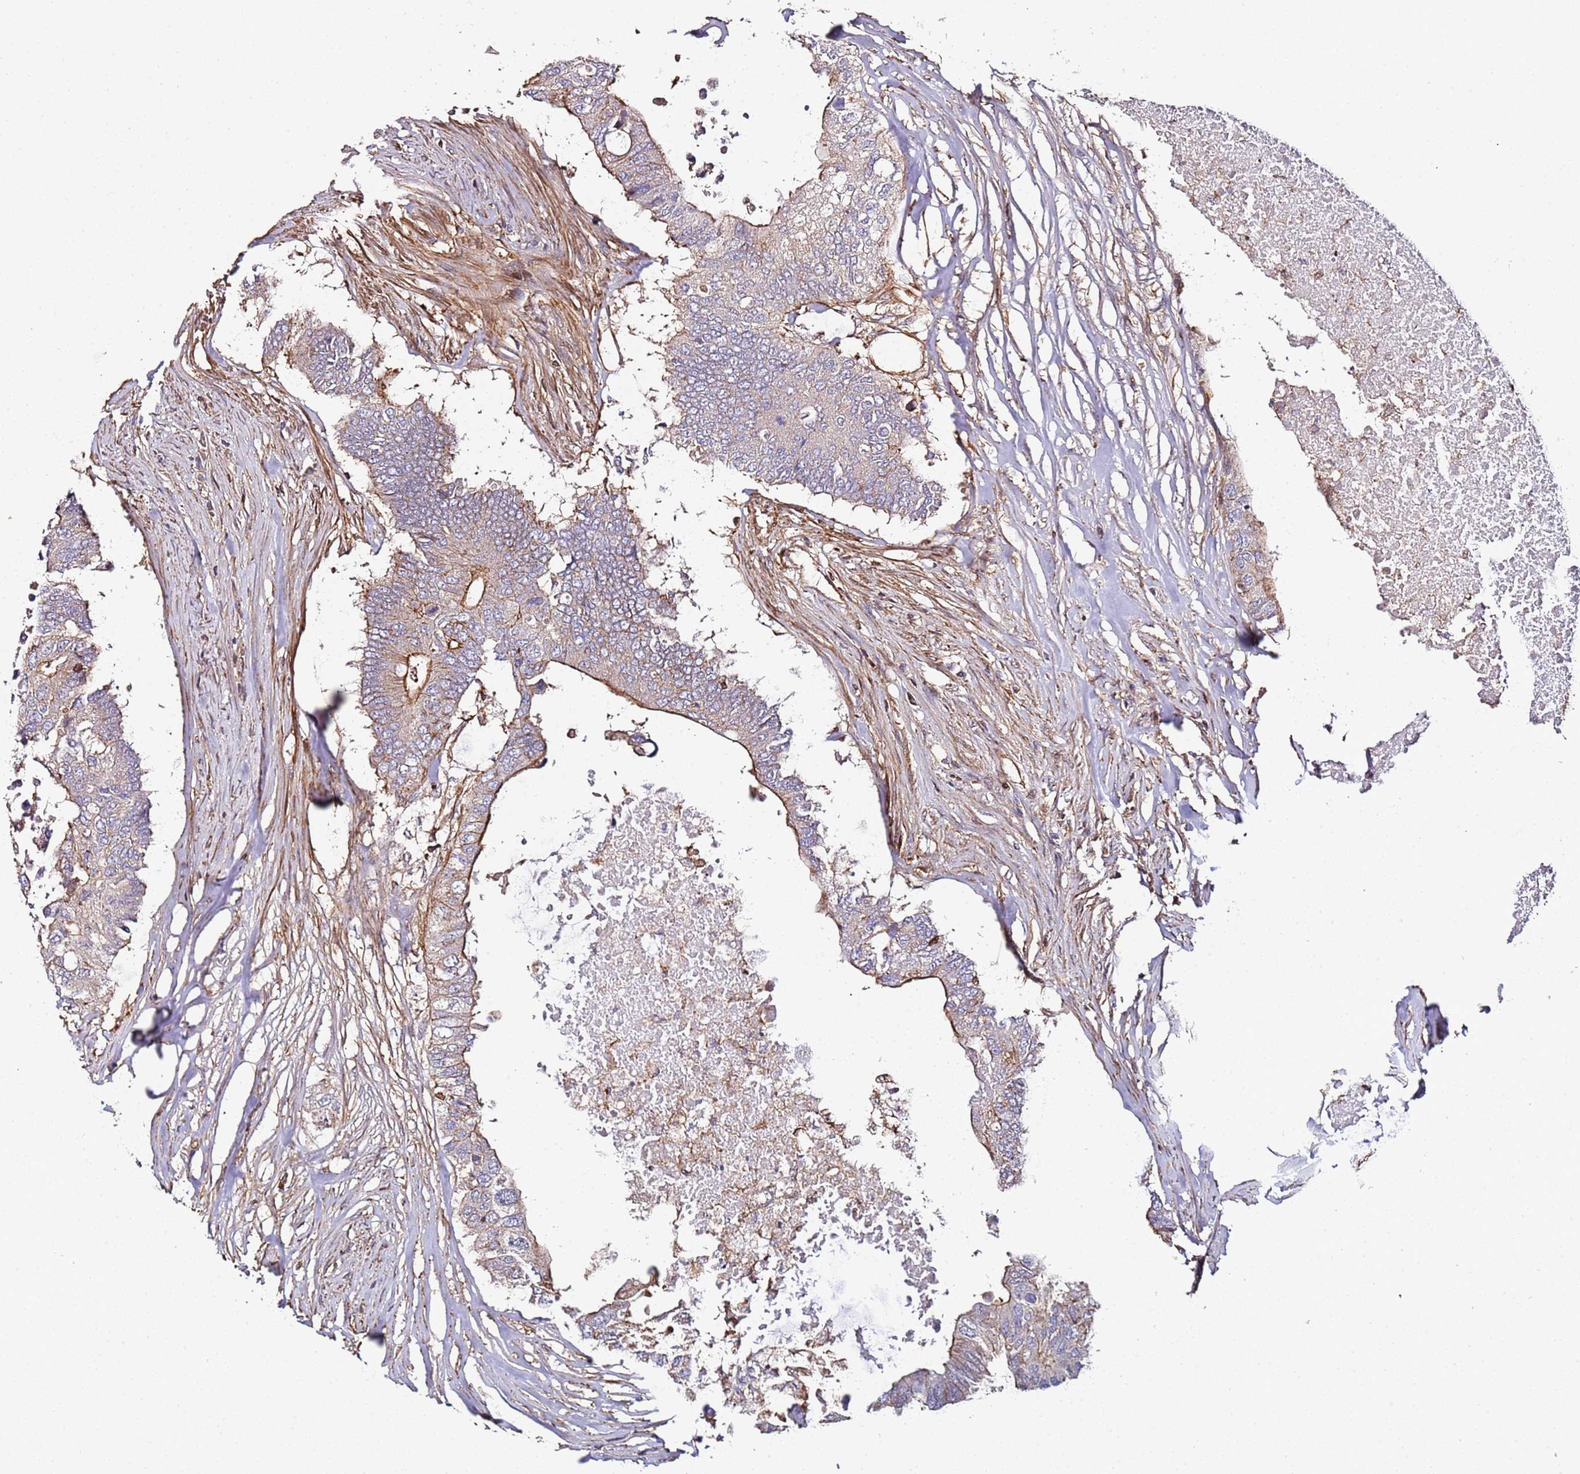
{"staining": {"intensity": "moderate", "quantity": "25%-75%", "location": "cytoplasmic/membranous"}, "tissue": "colorectal cancer", "cell_type": "Tumor cells", "image_type": "cancer", "snomed": [{"axis": "morphology", "description": "Adenocarcinoma, NOS"}, {"axis": "topography", "description": "Colon"}], "caption": "Colorectal adenocarcinoma stained with immunohistochemistry shows moderate cytoplasmic/membranous positivity in about 25%-75% of tumor cells.", "gene": "CYP2U1", "patient": {"sex": "male", "age": 71}}